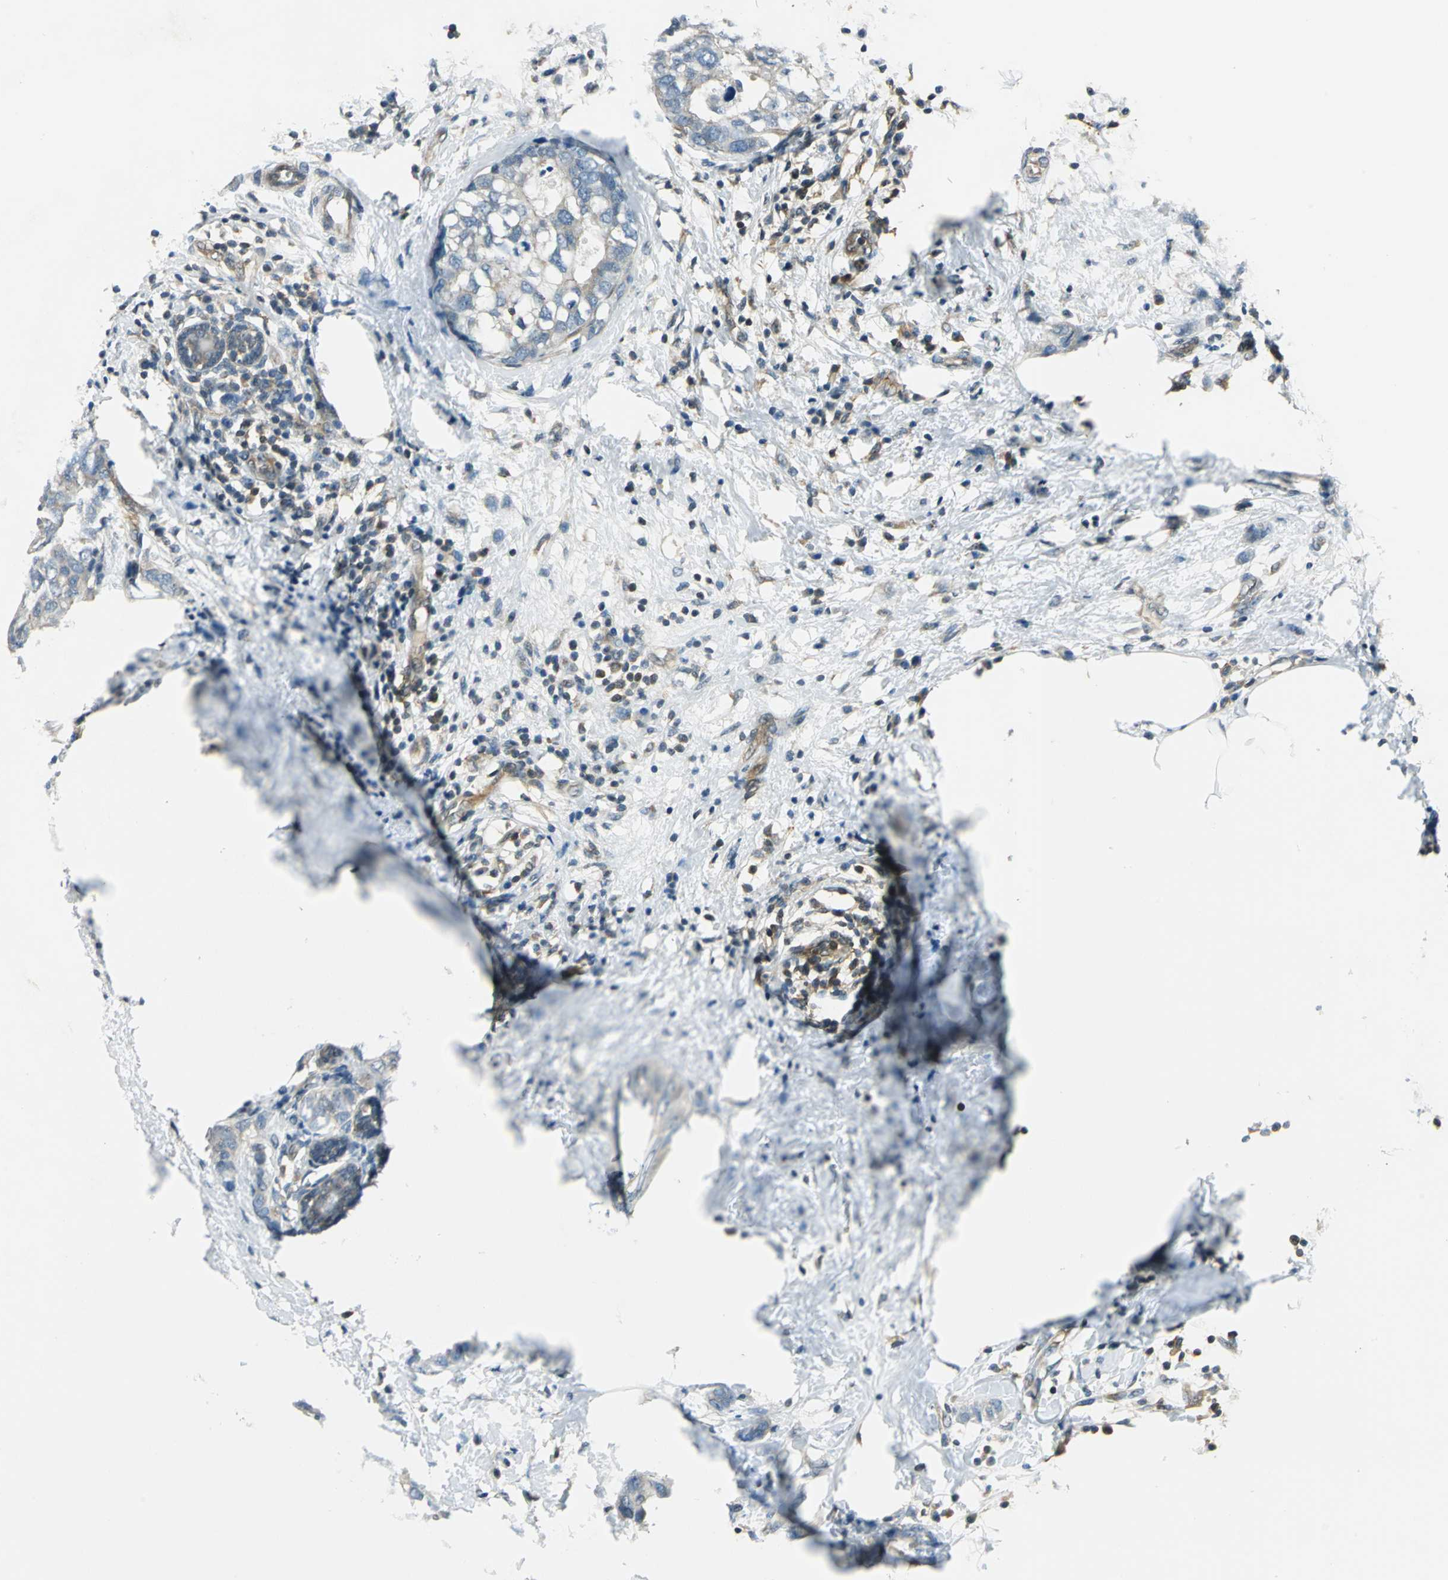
{"staining": {"intensity": "weak", "quantity": "25%-75%", "location": "cytoplasmic/membranous"}, "tissue": "breast cancer", "cell_type": "Tumor cells", "image_type": "cancer", "snomed": [{"axis": "morphology", "description": "Normal tissue, NOS"}, {"axis": "morphology", "description": "Duct carcinoma"}, {"axis": "topography", "description": "Breast"}], "caption": "Immunohistochemistry (DAB (3,3'-diaminobenzidine)) staining of intraductal carcinoma (breast) exhibits weak cytoplasmic/membranous protein positivity in approximately 25%-75% of tumor cells.", "gene": "ARPC3", "patient": {"sex": "female", "age": 50}}